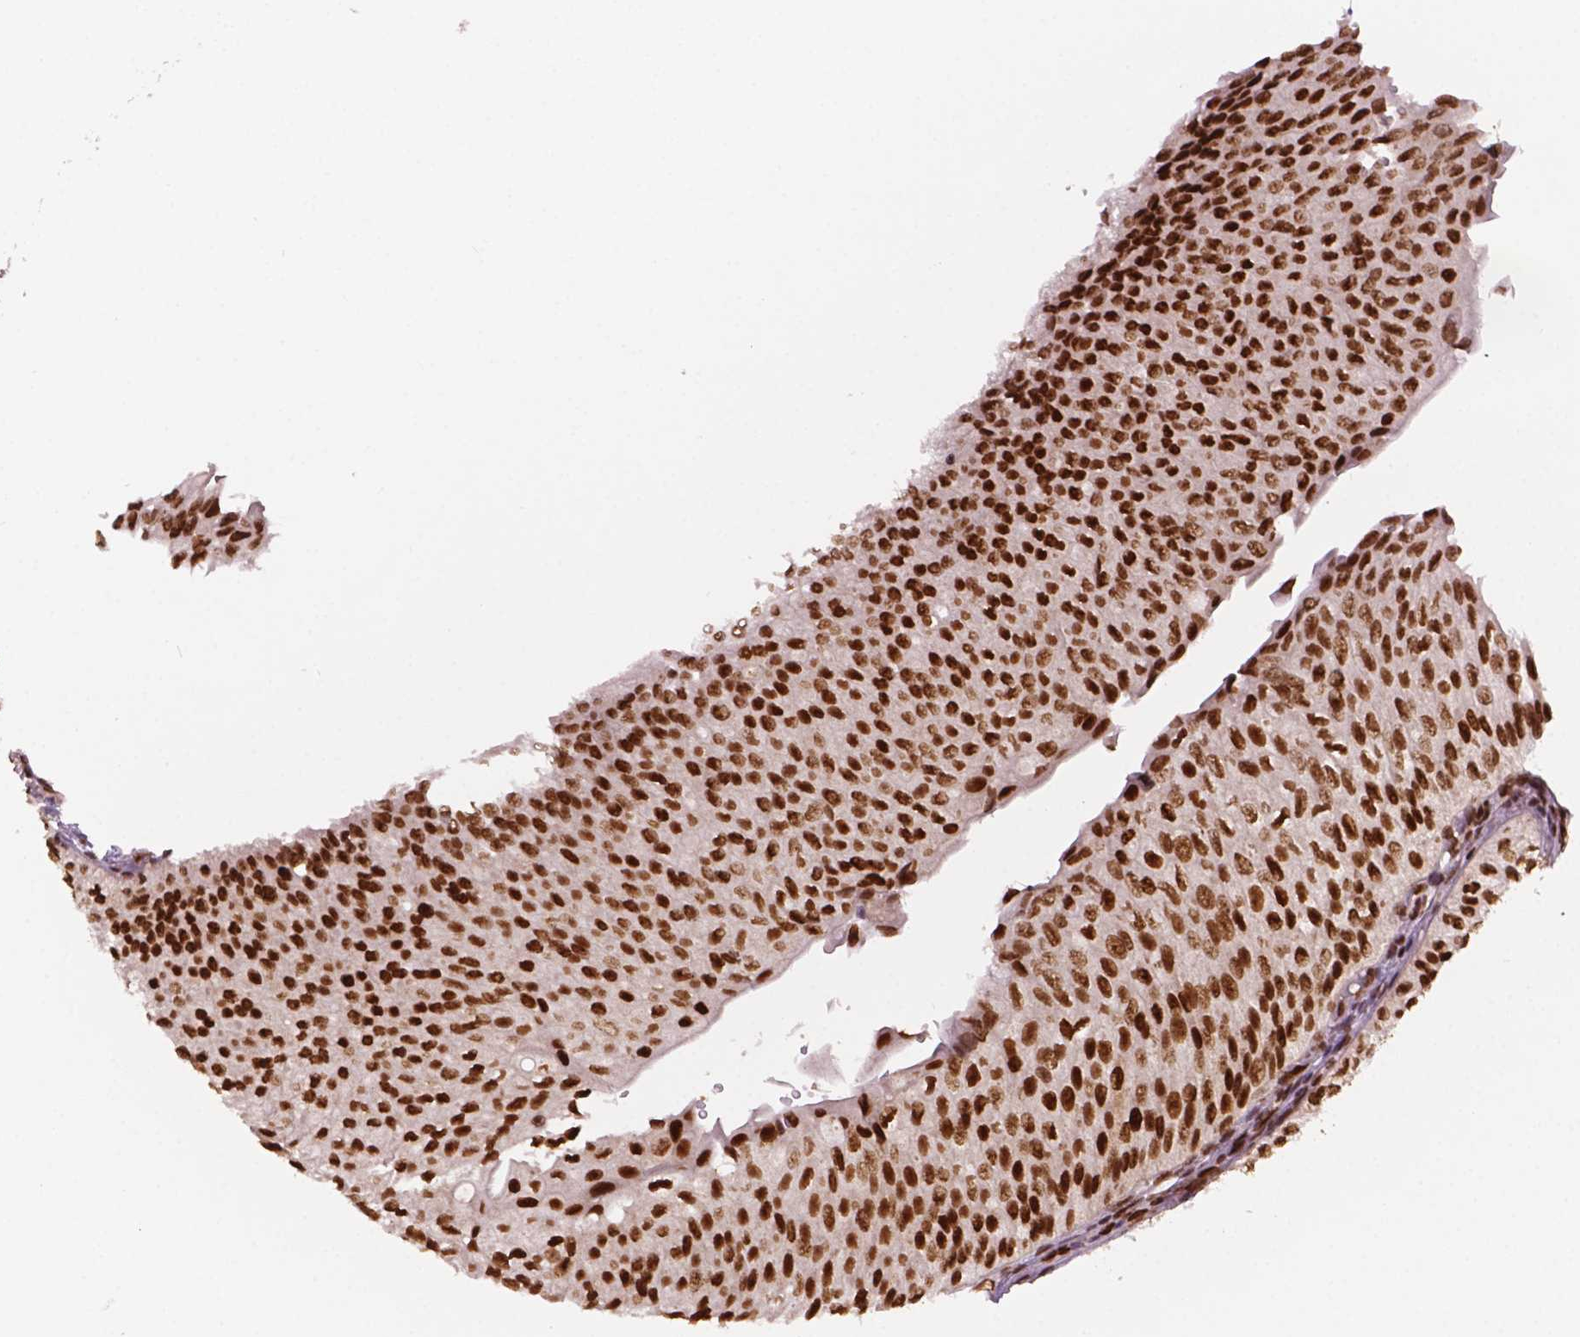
{"staining": {"intensity": "moderate", "quantity": "25%-75%", "location": "nuclear"}, "tissue": "urothelial cancer", "cell_type": "Tumor cells", "image_type": "cancer", "snomed": [{"axis": "morphology", "description": "Urothelial carcinoma, NOS"}, {"axis": "topography", "description": "Urinary bladder"}], "caption": "Tumor cells display medium levels of moderate nuclear positivity in about 25%-75% of cells in transitional cell carcinoma.", "gene": "MLH1", "patient": {"sex": "male", "age": 62}}